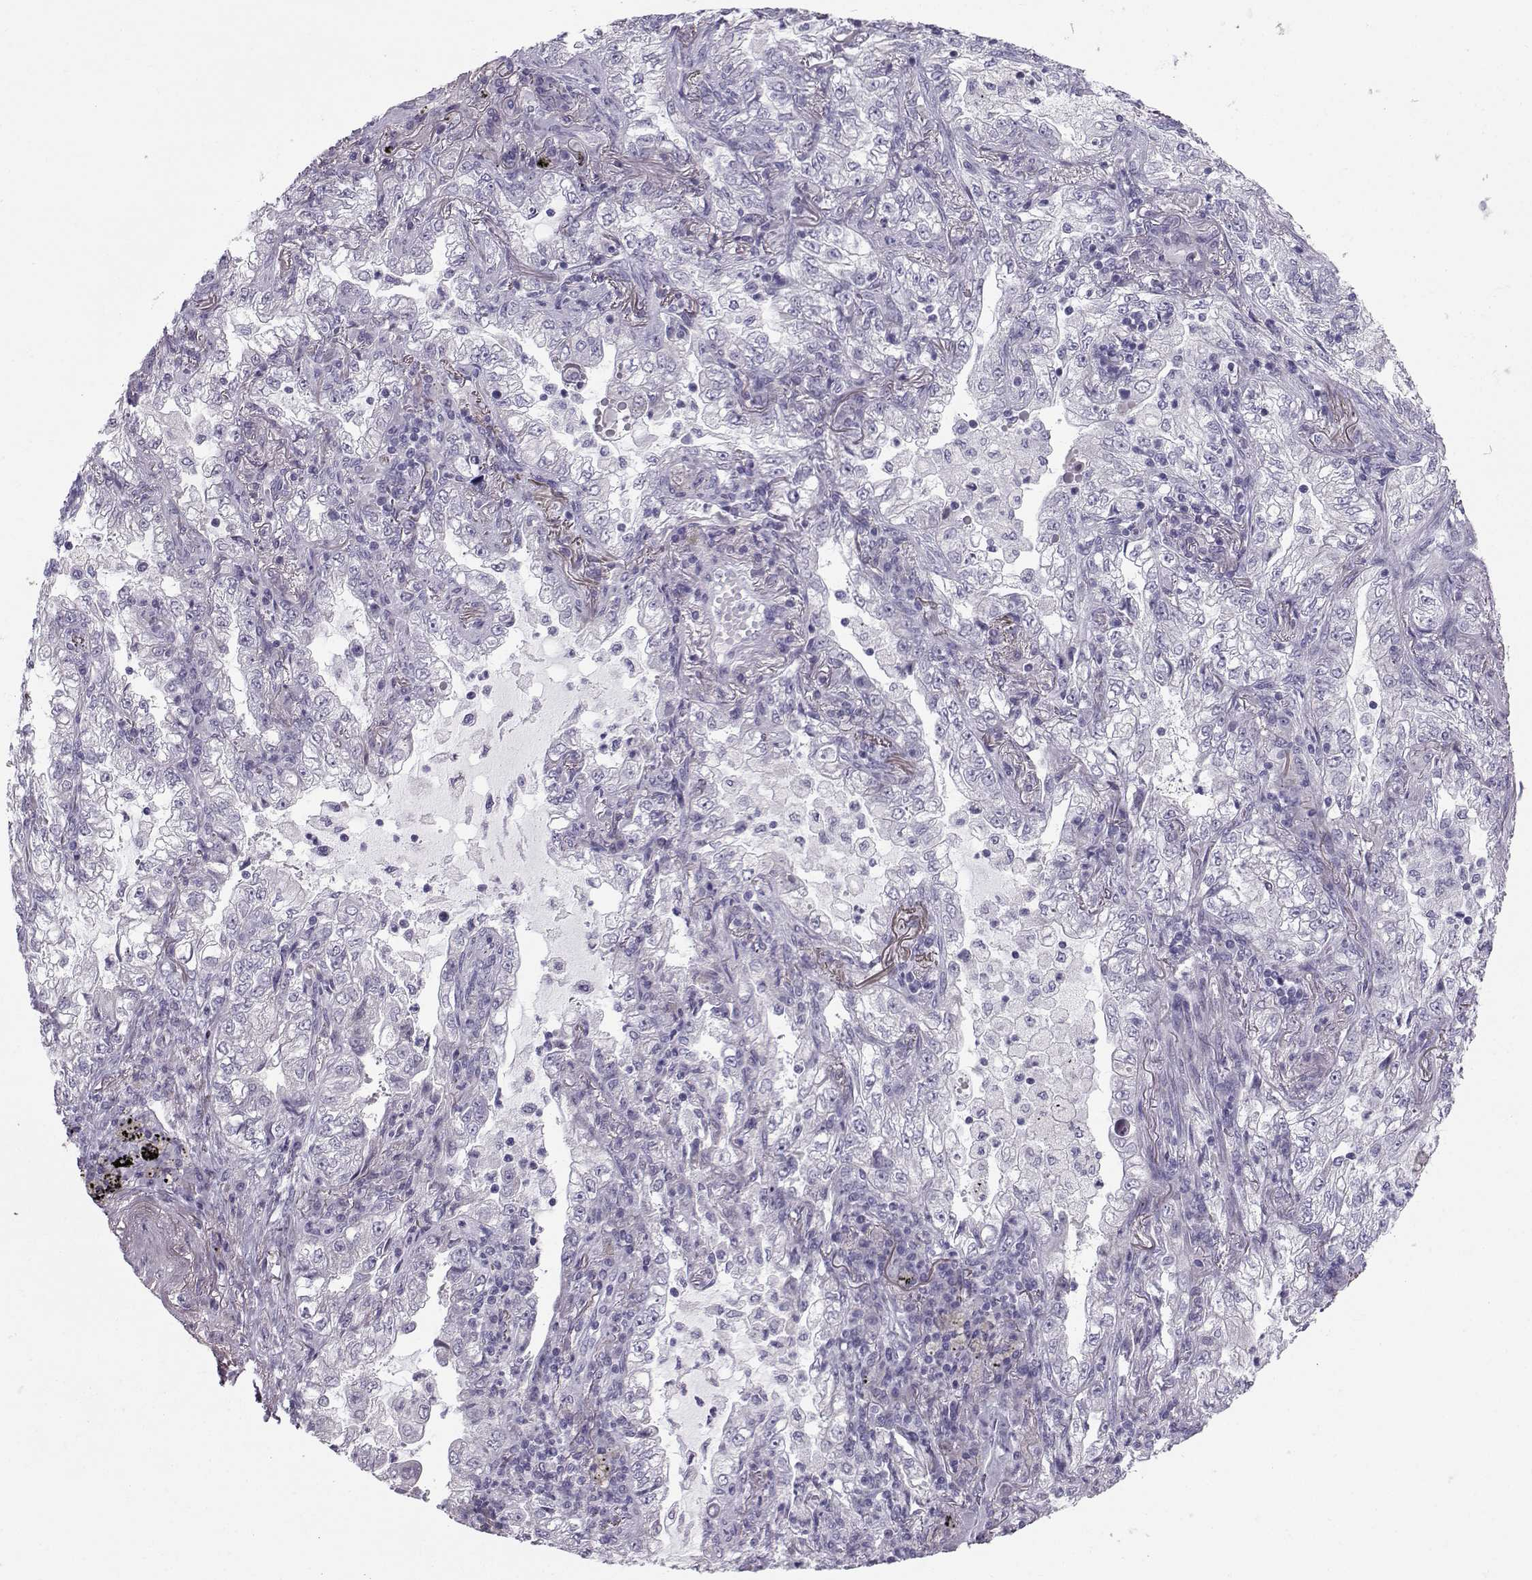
{"staining": {"intensity": "negative", "quantity": "none", "location": "none"}, "tissue": "lung cancer", "cell_type": "Tumor cells", "image_type": "cancer", "snomed": [{"axis": "morphology", "description": "Adenocarcinoma, NOS"}, {"axis": "topography", "description": "Lung"}], "caption": "Lung cancer stained for a protein using immunohistochemistry reveals no expression tumor cells.", "gene": "DMRT3", "patient": {"sex": "female", "age": 73}}